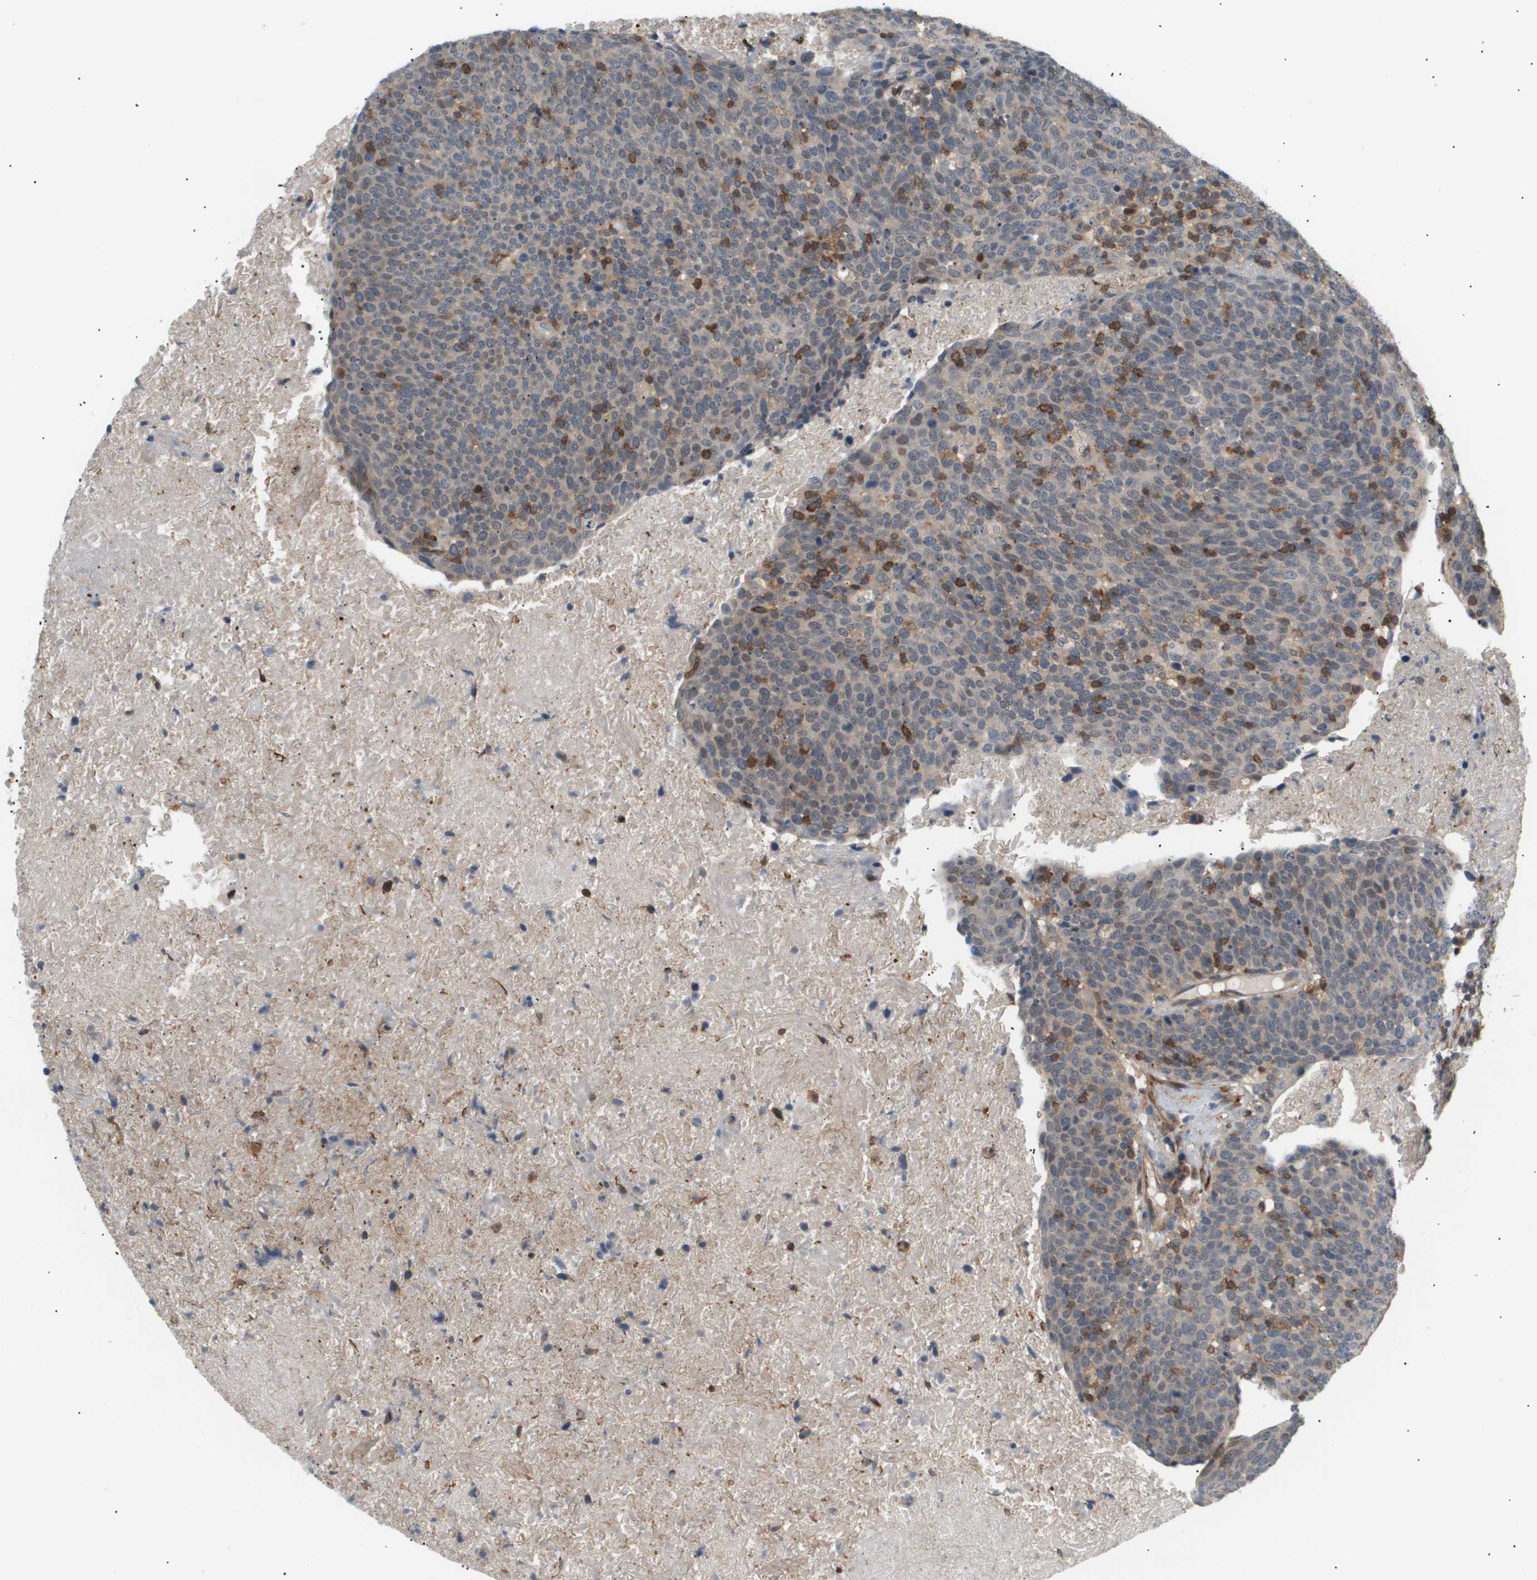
{"staining": {"intensity": "moderate", "quantity": "<25%", "location": "cytoplasmic/membranous"}, "tissue": "head and neck cancer", "cell_type": "Tumor cells", "image_type": "cancer", "snomed": [{"axis": "morphology", "description": "Squamous cell carcinoma, NOS"}, {"axis": "morphology", "description": "Squamous cell carcinoma, metastatic, NOS"}, {"axis": "topography", "description": "Lymph node"}, {"axis": "topography", "description": "Head-Neck"}], "caption": "Protein staining demonstrates moderate cytoplasmic/membranous staining in approximately <25% of tumor cells in head and neck cancer (metastatic squamous cell carcinoma).", "gene": "CORO2B", "patient": {"sex": "male", "age": 62}}